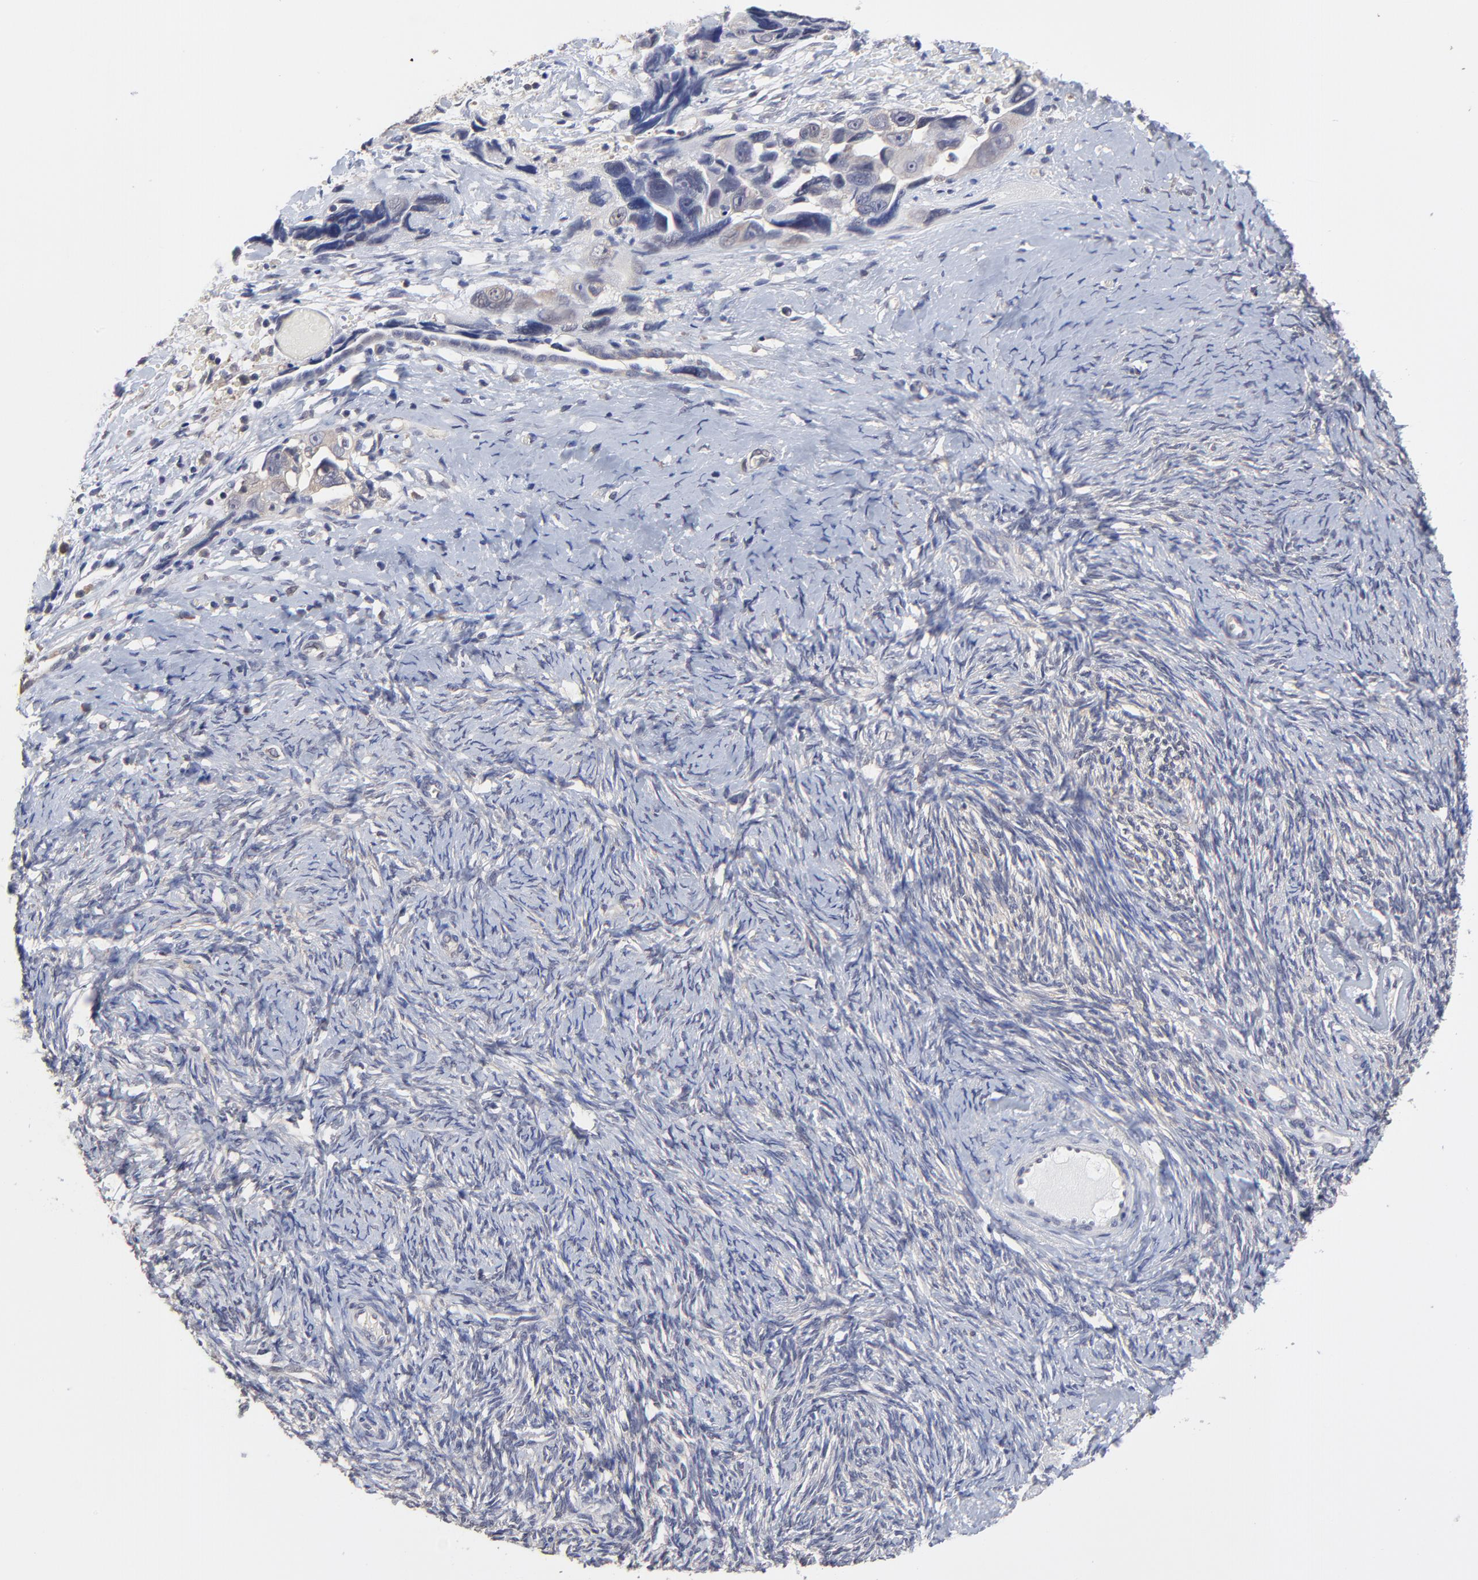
{"staining": {"intensity": "weak", "quantity": "<25%", "location": "cytoplasmic/membranous"}, "tissue": "ovarian cancer", "cell_type": "Tumor cells", "image_type": "cancer", "snomed": [{"axis": "morphology", "description": "Normal tissue, NOS"}, {"axis": "morphology", "description": "Cystadenocarcinoma, serous, NOS"}, {"axis": "topography", "description": "Ovary"}], "caption": "Human ovarian cancer (serous cystadenocarcinoma) stained for a protein using immunohistochemistry displays no positivity in tumor cells.", "gene": "CCT2", "patient": {"sex": "female", "age": 62}}